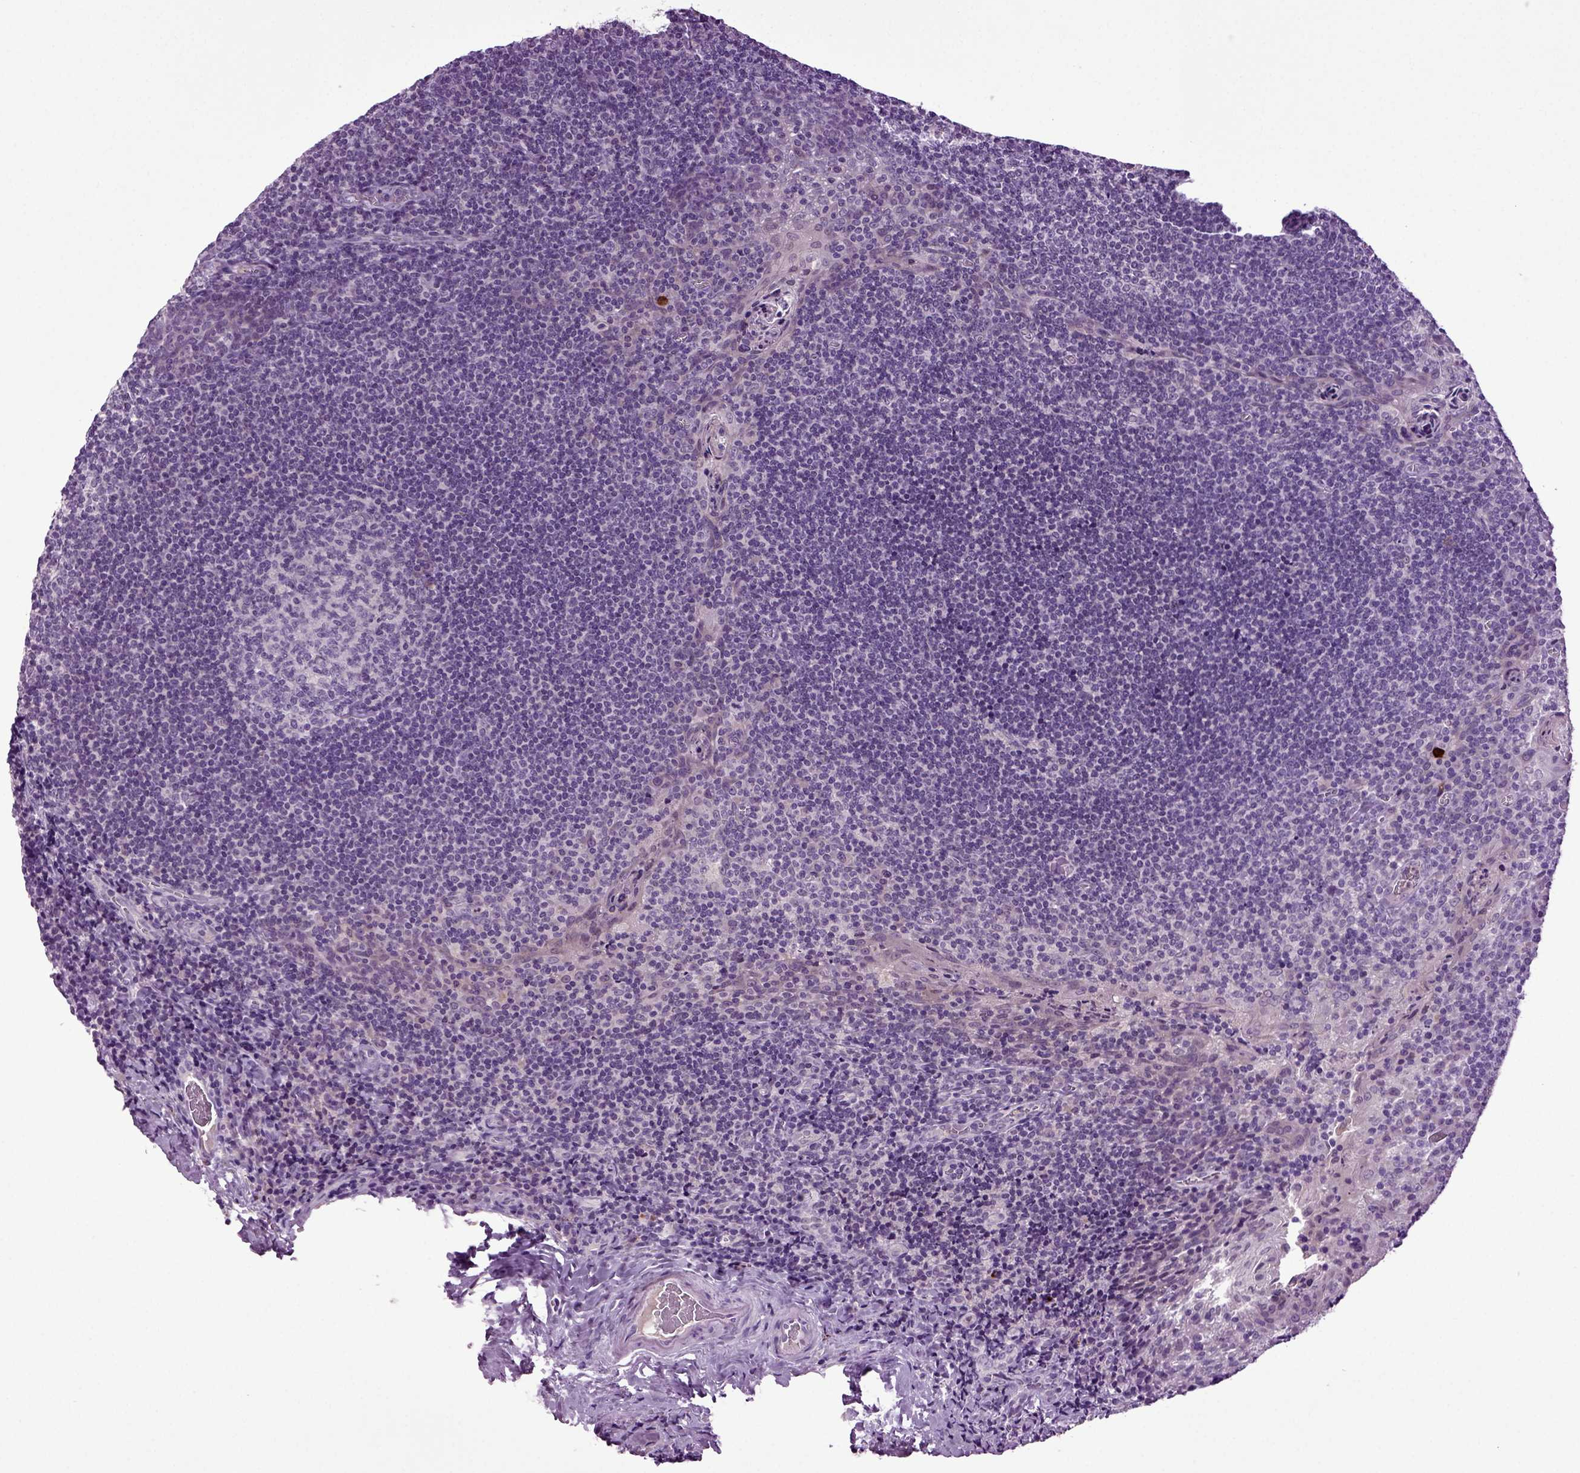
{"staining": {"intensity": "negative", "quantity": "none", "location": "none"}, "tissue": "tonsil", "cell_type": "Germinal center cells", "image_type": "normal", "snomed": [{"axis": "morphology", "description": "Normal tissue, NOS"}, {"axis": "morphology", "description": "Inflammation, NOS"}, {"axis": "topography", "description": "Tonsil"}], "caption": "Photomicrograph shows no significant protein expression in germinal center cells of benign tonsil. (Brightfield microscopy of DAB (3,3'-diaminobenzidine) immunohistochemistry at high magnification).", "gene": "FGF11", "patient": {"sex": "female", "age": 31}}